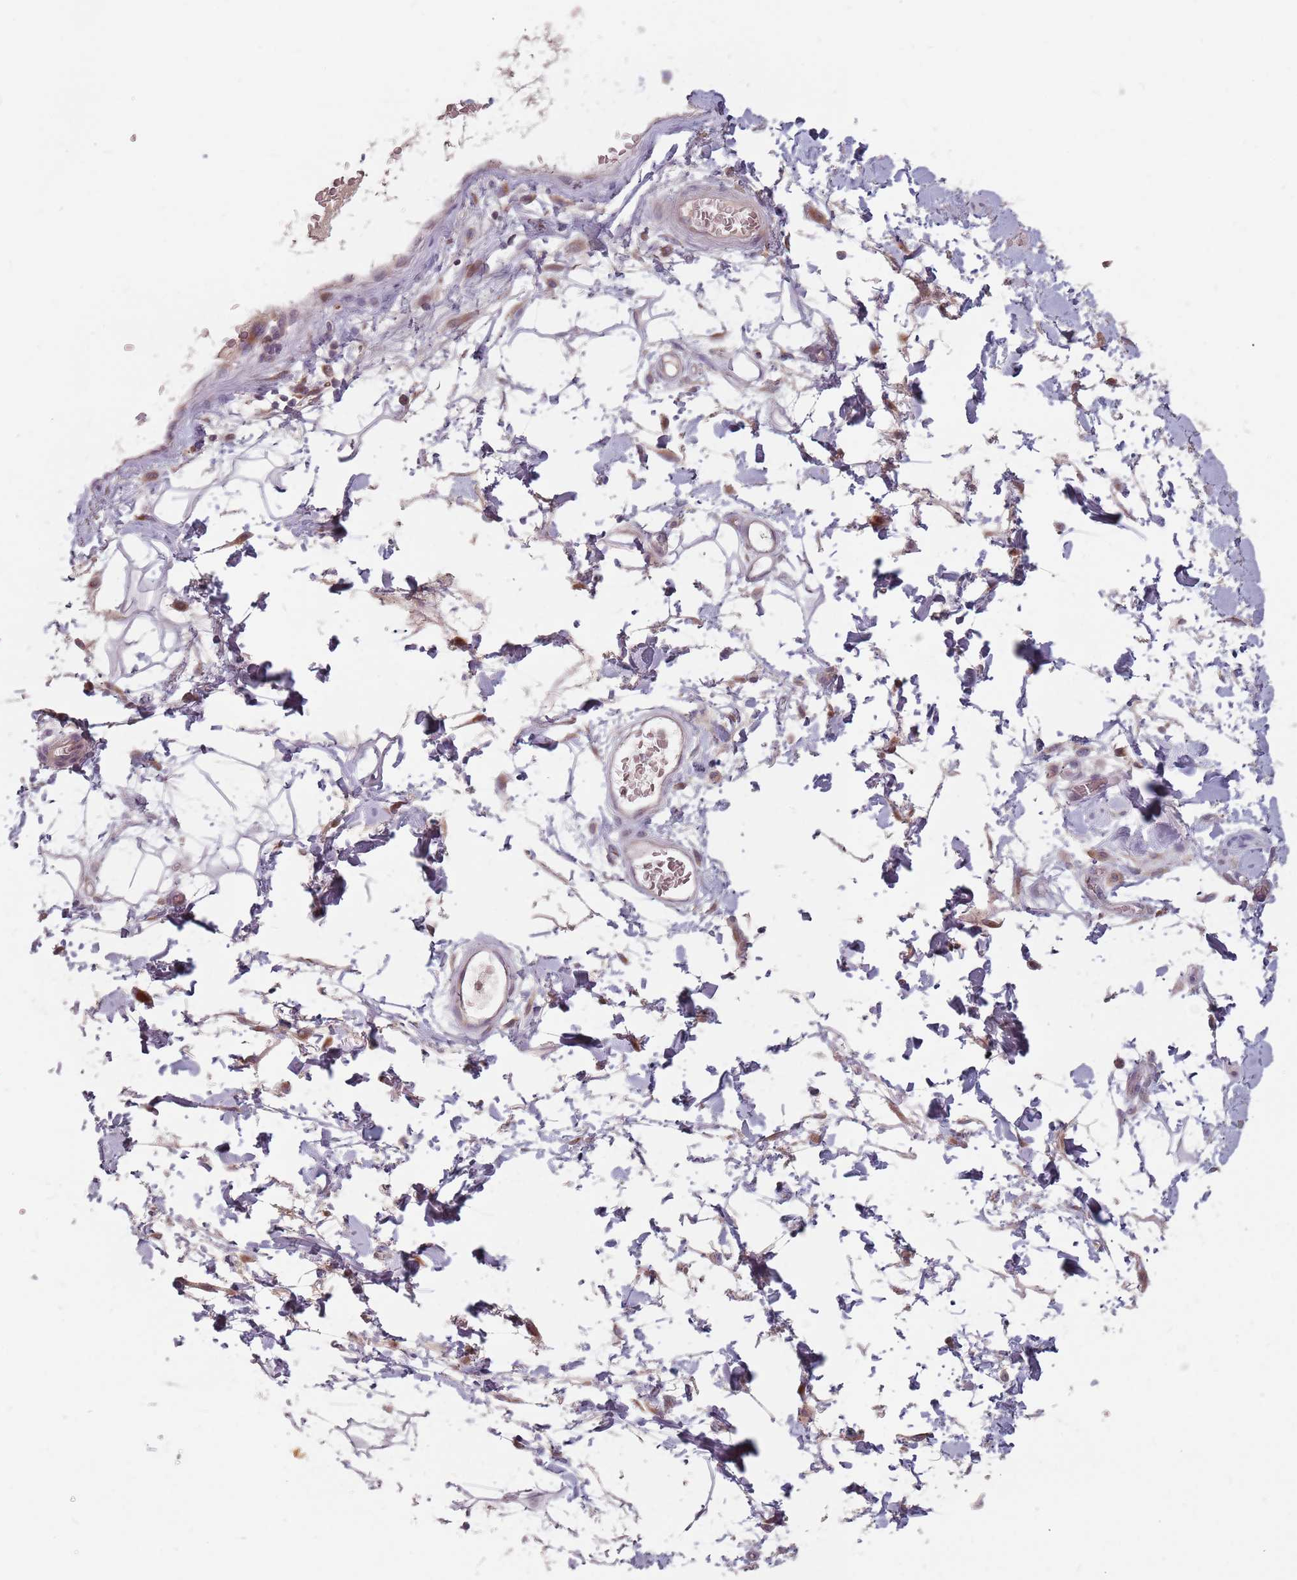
{"staining": {"intensity": "weak", "quantity": ">75%", "location": "cytoplasmic/membranous"}, "tissue": "adipose tissue", "cell_type": "Adipocytes", "image_type": "normal", "snomed": [{"axis": "morphology", "description": "Normal tissue, NOS"}, {"axis": "morphology", "description": "Adenocarcinoma, NOS"}, {"axis": "topography", "description": "Rectum"}, {"axis": "topography", "description": "Vagina"}, {"axis": "topography", "description": "Peripheral nerve tissue"}], "caption": "High-magnification brightfield microscopy of unremarkable adipose tissue stained with DAB (brown) and counterstained with hematoxylin (blue). adipocytes exhibit weak cytoplasmic/membranous positivity is identified in approximately>75% of cells.", "gene": "ADAL", "patient": {"sex": "female", "age": 71}}